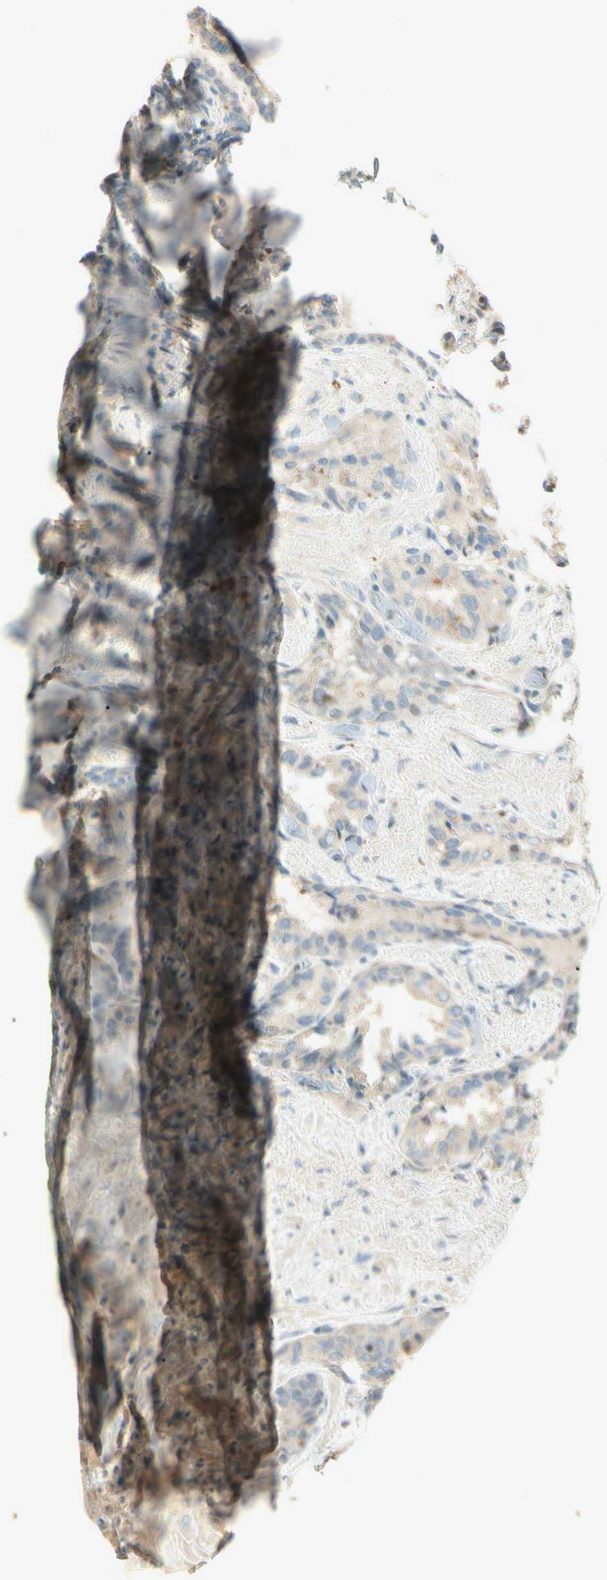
{"staining": {"intensity": "weak", "quantity": "<25%", "location": "cytoplasmic/membranous"}, "tissue": "seminal vesicle", "cell_type": "Glandular cells", "image_type": "normal", "snomed": [{"axis": "morphology", "description": "Normal tissue, NOS"}, {"axis": "topography", "description": "Seminal veicle"}], "caption": "The micrograph demonstrates no significant positivity in glandular cells of seminal vesicle. The staining is performed using DAB (3,3'-diaminobenzidine) brown chromogen with nuclei counter-stained in using hematoxylin.", "gene": "CDH6", "patient": {"sex": "male", "age": 61}}